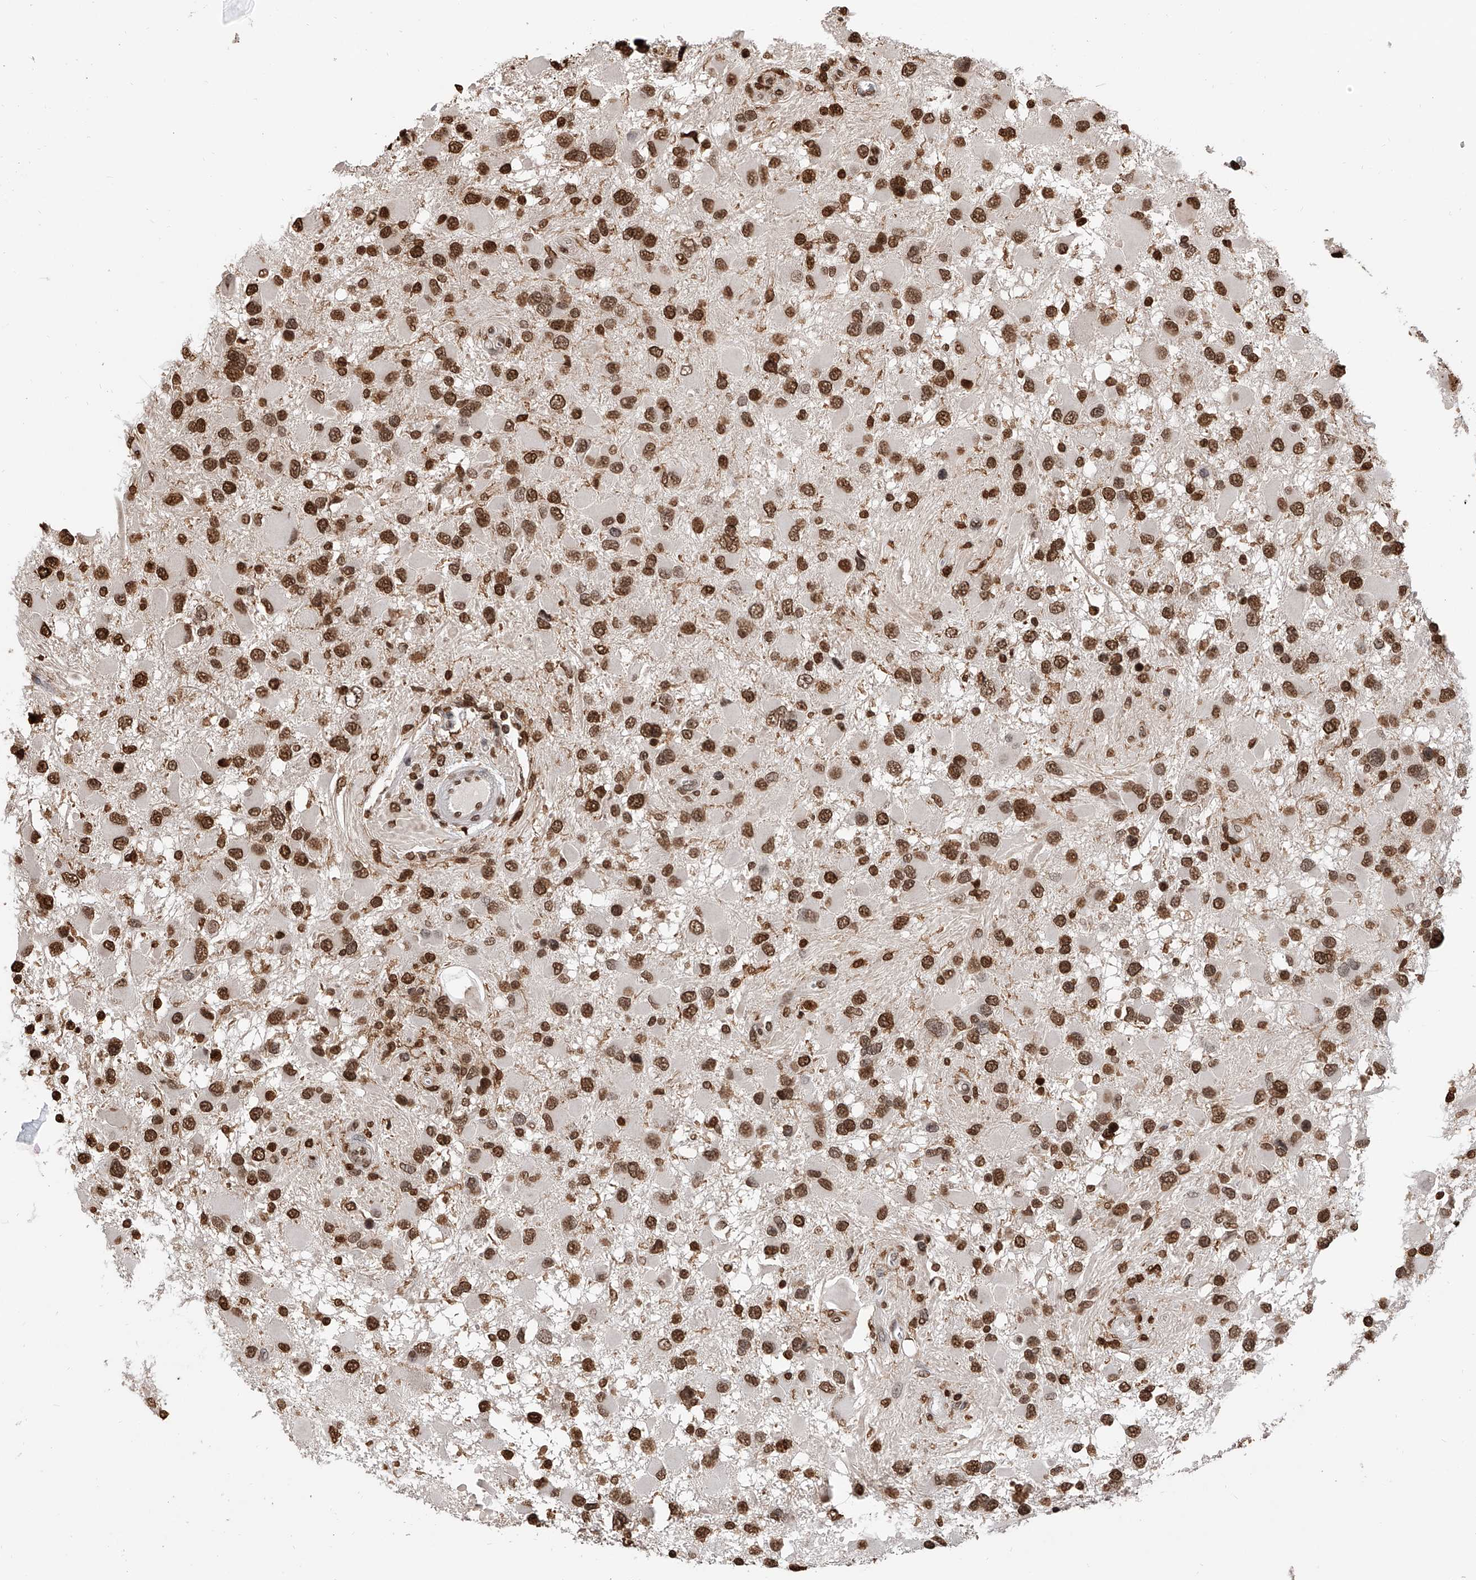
{"staining": {"intensity": "strong", "quantity": ">75%", "location": "nuclear"}, "tissue": "glioma", "cell_type": "Tumor cells", "image_type": "cancer", "snomed": [{"axis": "morphology", "description": "Glioma, malignant, High grade"}, {"axis": "topography", "description": "Brain"}], "caption": "High-power microscopy captured an immunohistochemistry (IHC) photomicrograph of malignant glioma (high-grade), revealing strong nuclear staining in about >75% of tumor cells.", "gene": "CFAP410", "patient": {"sex": "male", "age": 53}}